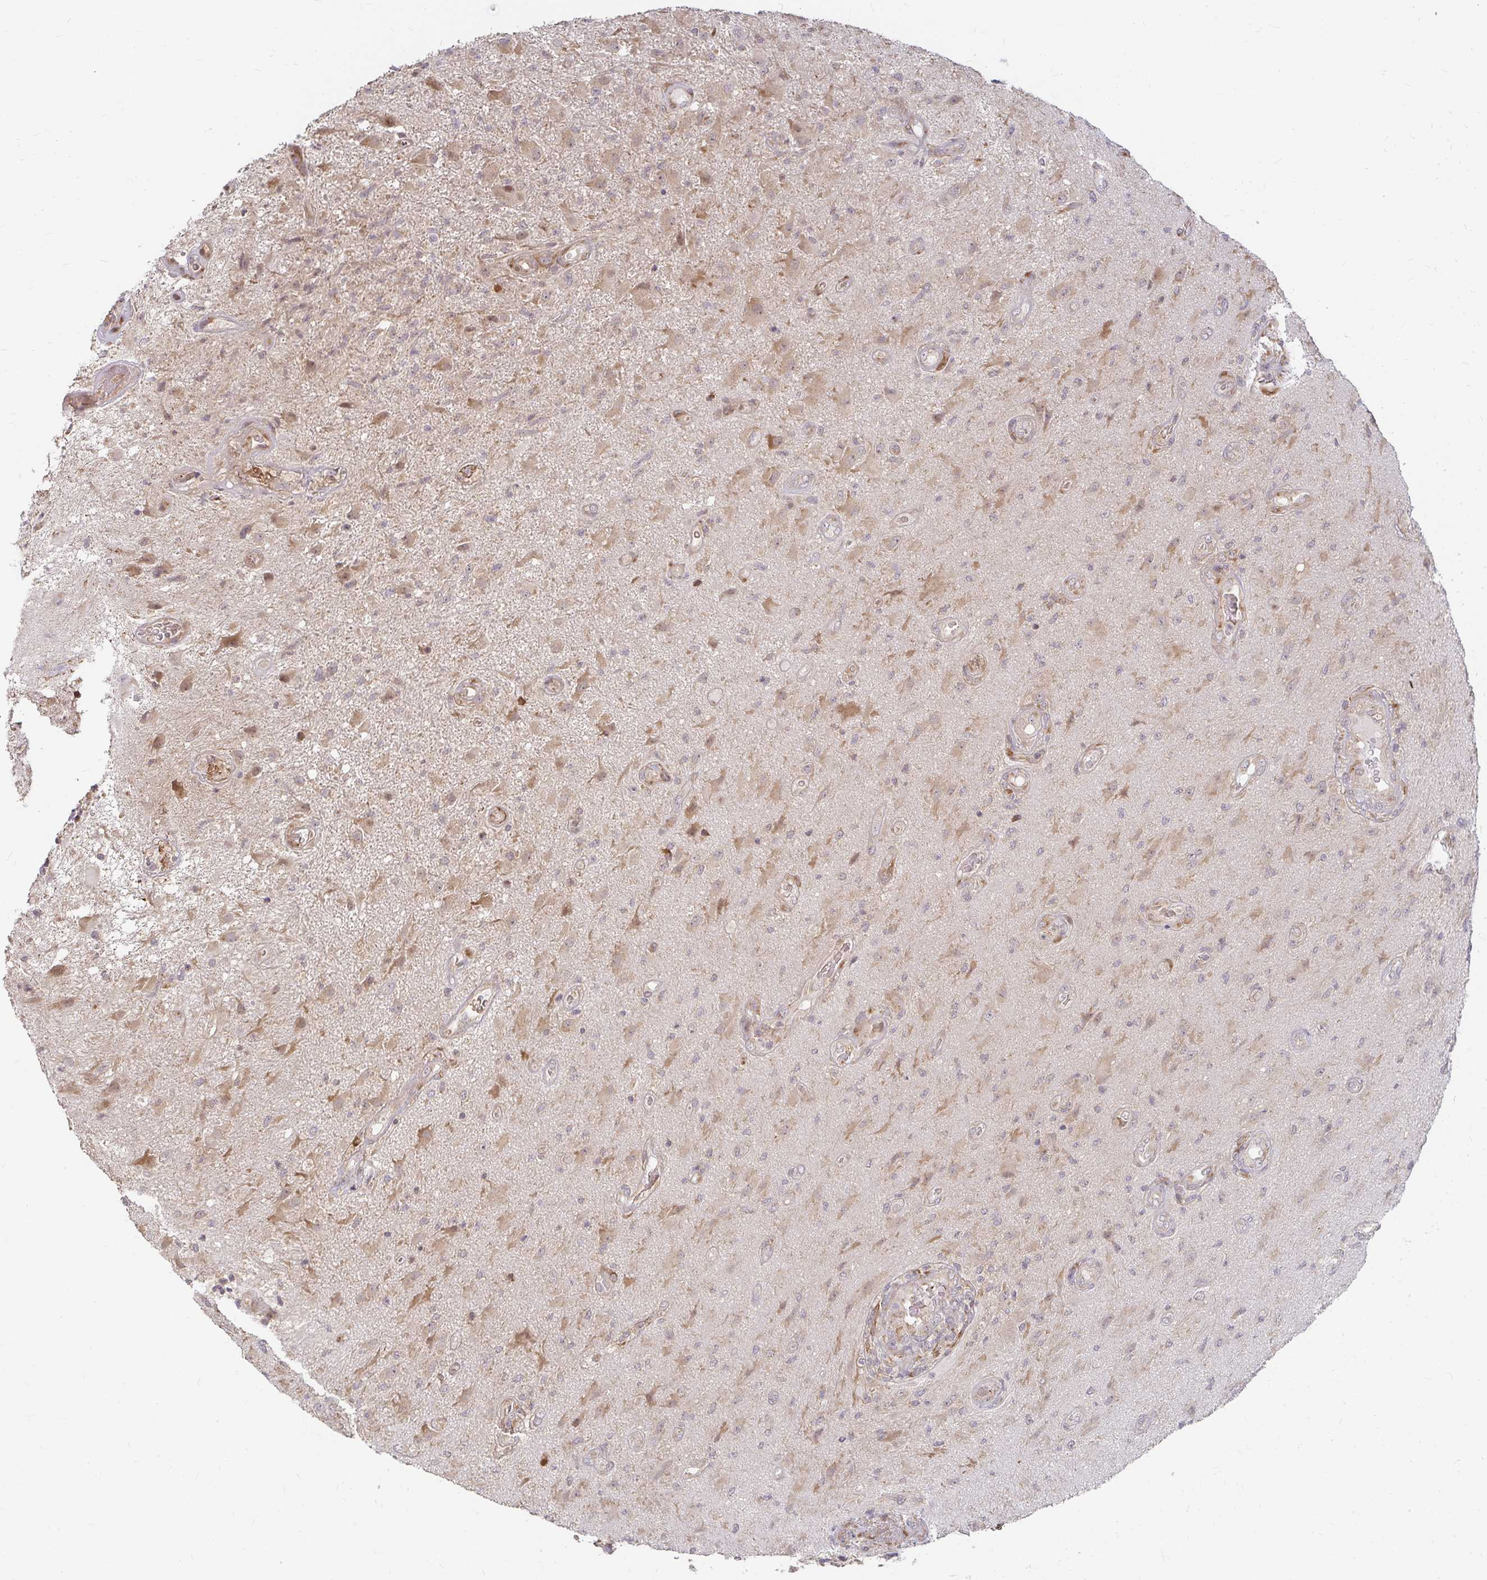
{"staining": {"intensity": "weak", "quantity": "25%-75%", "location": "cytoplasmic/membranous"}, "tissue": "glioma", "cell_type": "Tumor cells", "image_type": "cancer", "snomed": [{"axis": "morphology", "description": "Glioma, malignant, High grade"}, {"axis": "topography", "description": "Brain"}], "caption": "Glioma stained with DAB (3,3'-diaminobenzidine) IHC demonstrates low levels of weak cytoplasmic/membranous positivity in approximately 25%-75% of tumor cells.", "gene": "CAST", "patient": {"sex": "male", "age": 67}}